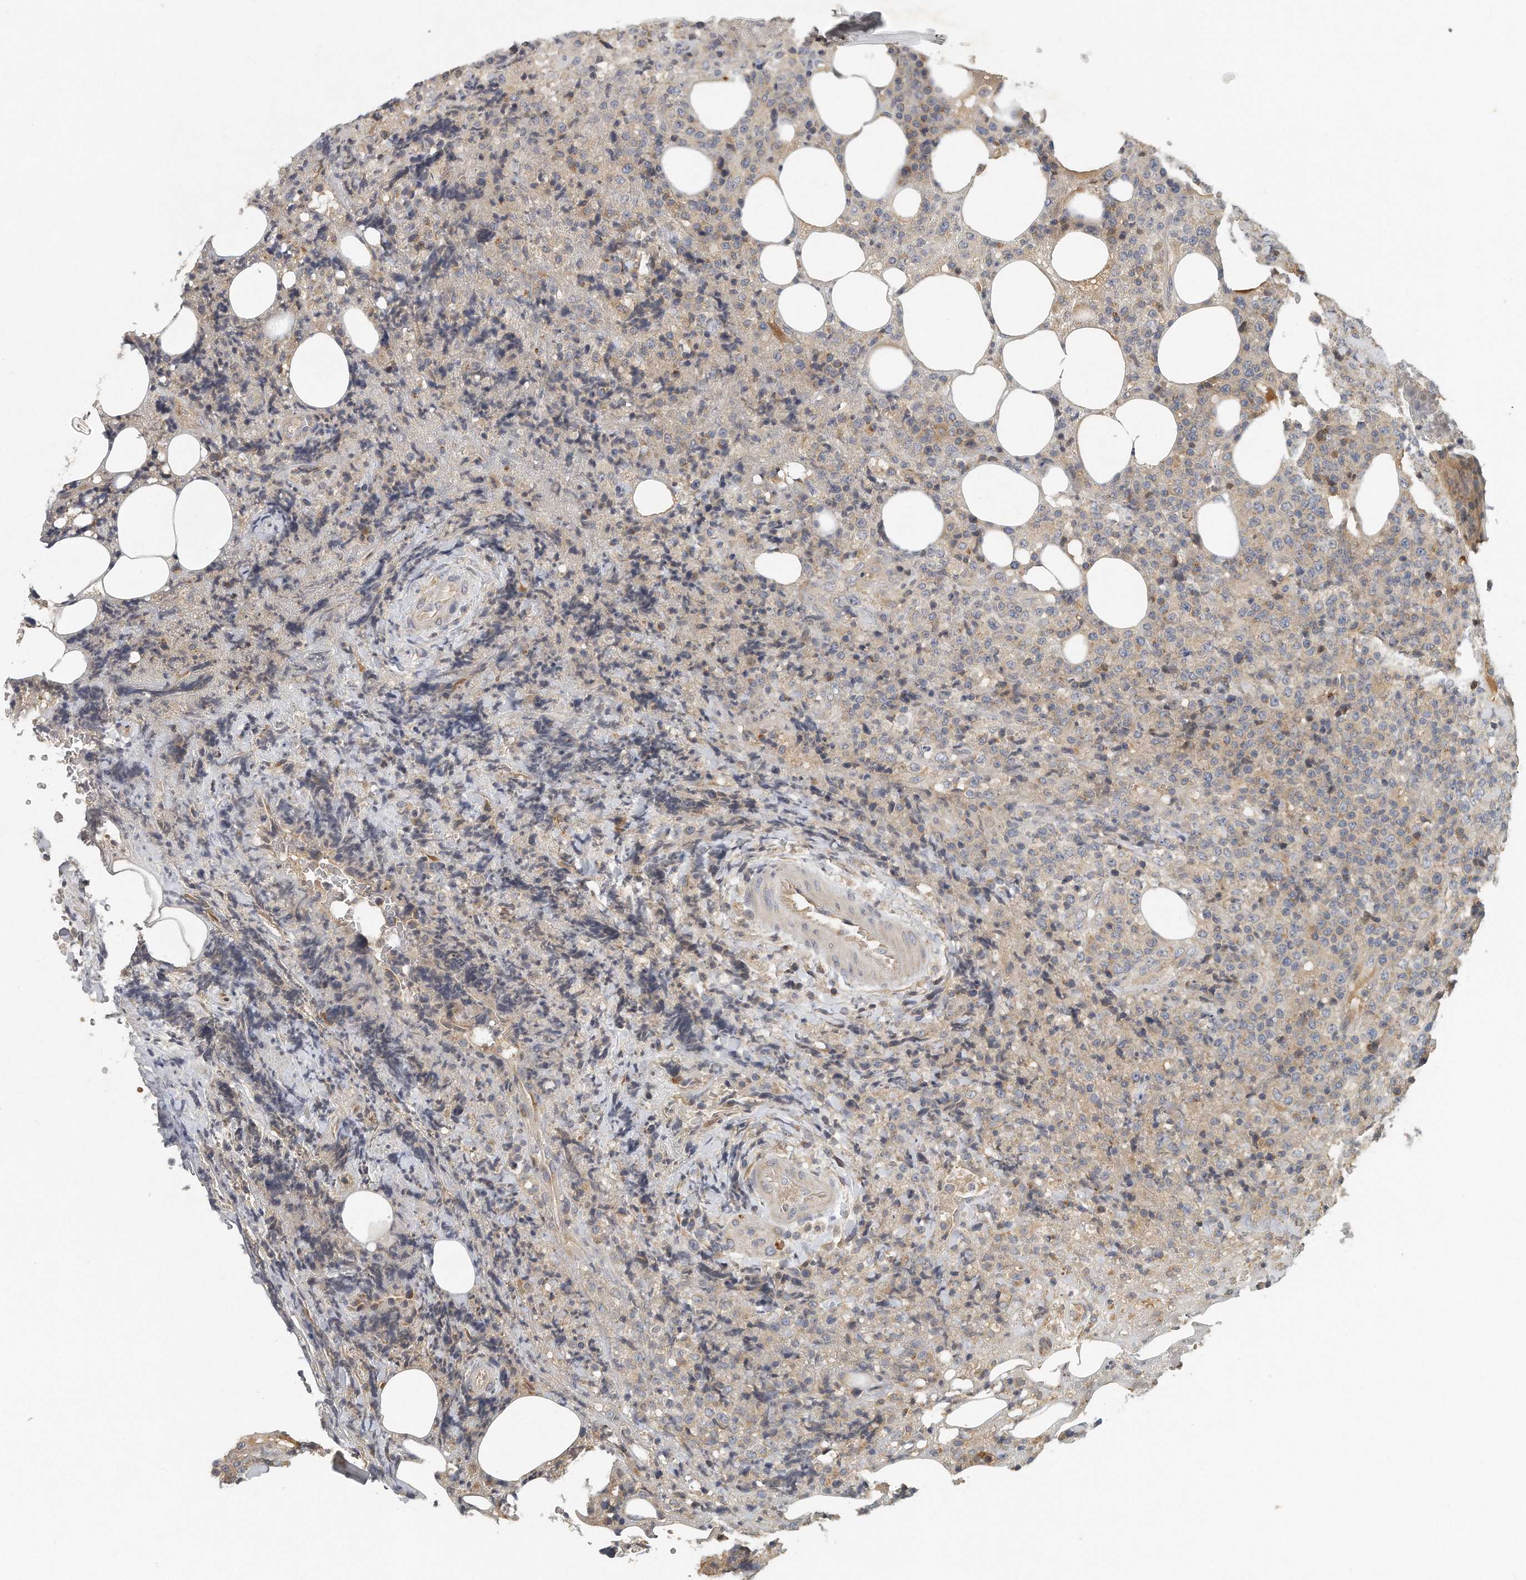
{"staining": {"intensity": "weak", "quantity": "<25%", "location": "cytoplasmic/membranous"}, "tissue": "lymphoma", "cell_type": "Tumor cells", "image_type": "cancer", "snomed": [{"axis": "morphology", "description": "Malignant lymphoma, non-Hodgkin's type, High grade"}, {"axis": "topography", "description": "Lymph node"}], "caption": "Histopathology image shows no protein expression in tumor cells of malignant lymphoma, non-Hodgkin's type (high-grade) tissue.", "gene": "TRAPPC14", "patient": {"sex": "male", "age": 13}}